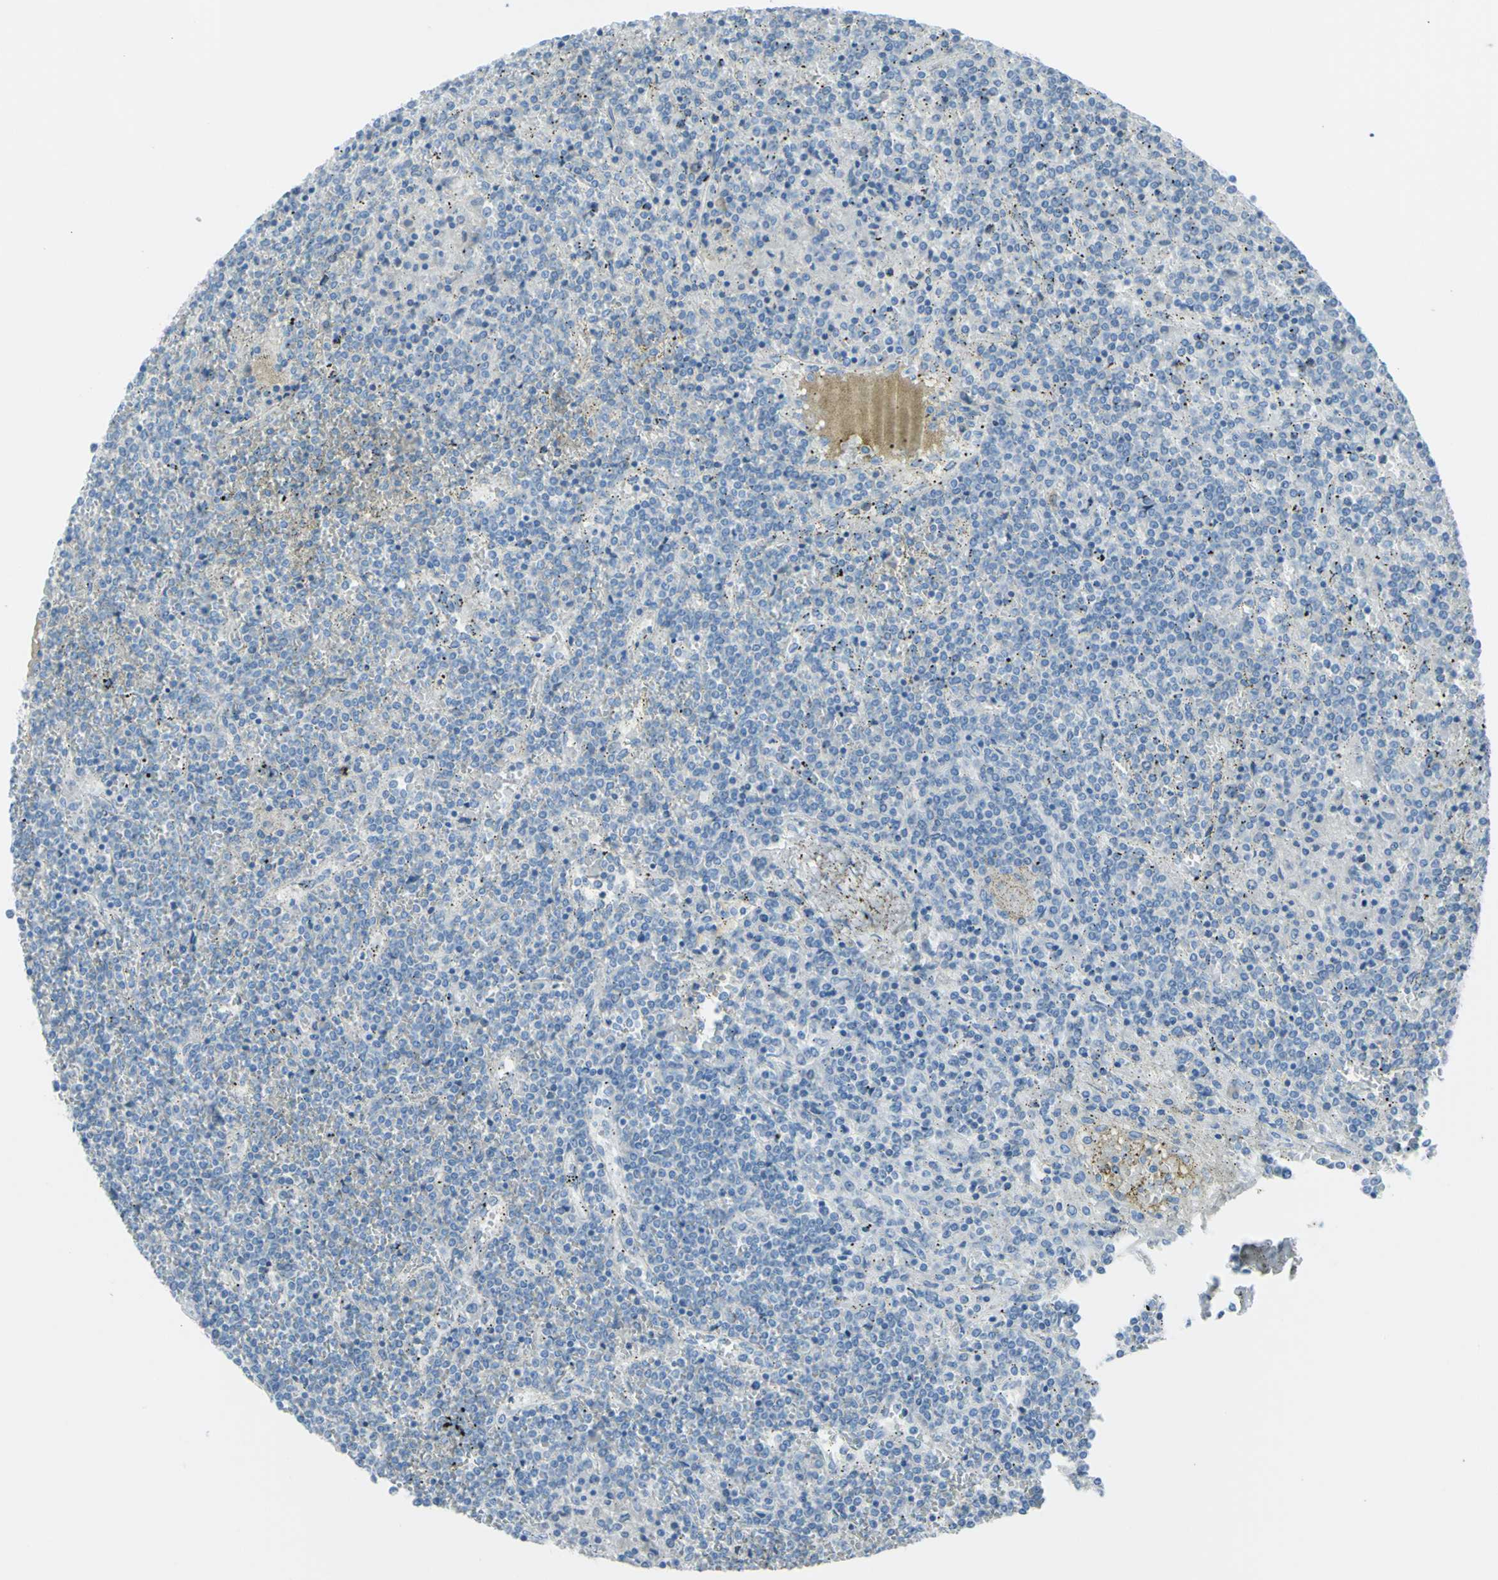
{"staining": {"intensity": "negative", "quantity": "none", "location": "none"}, "tissue": "lymphoma", "cell_type": "Tumor cells", "image_type": "cancer", "snomed": [{"axis": "morphology", "description": "Malignant lymphoma, non-Hodgkin's type, Low grade"}, {"axis": "topography", "description": "Spleen"}], "caption": "IHC of human lymphoma reveals no staining in tumor cells.", "gene": "TFPI2", "patient": {"sex": "female", "age": 19}}